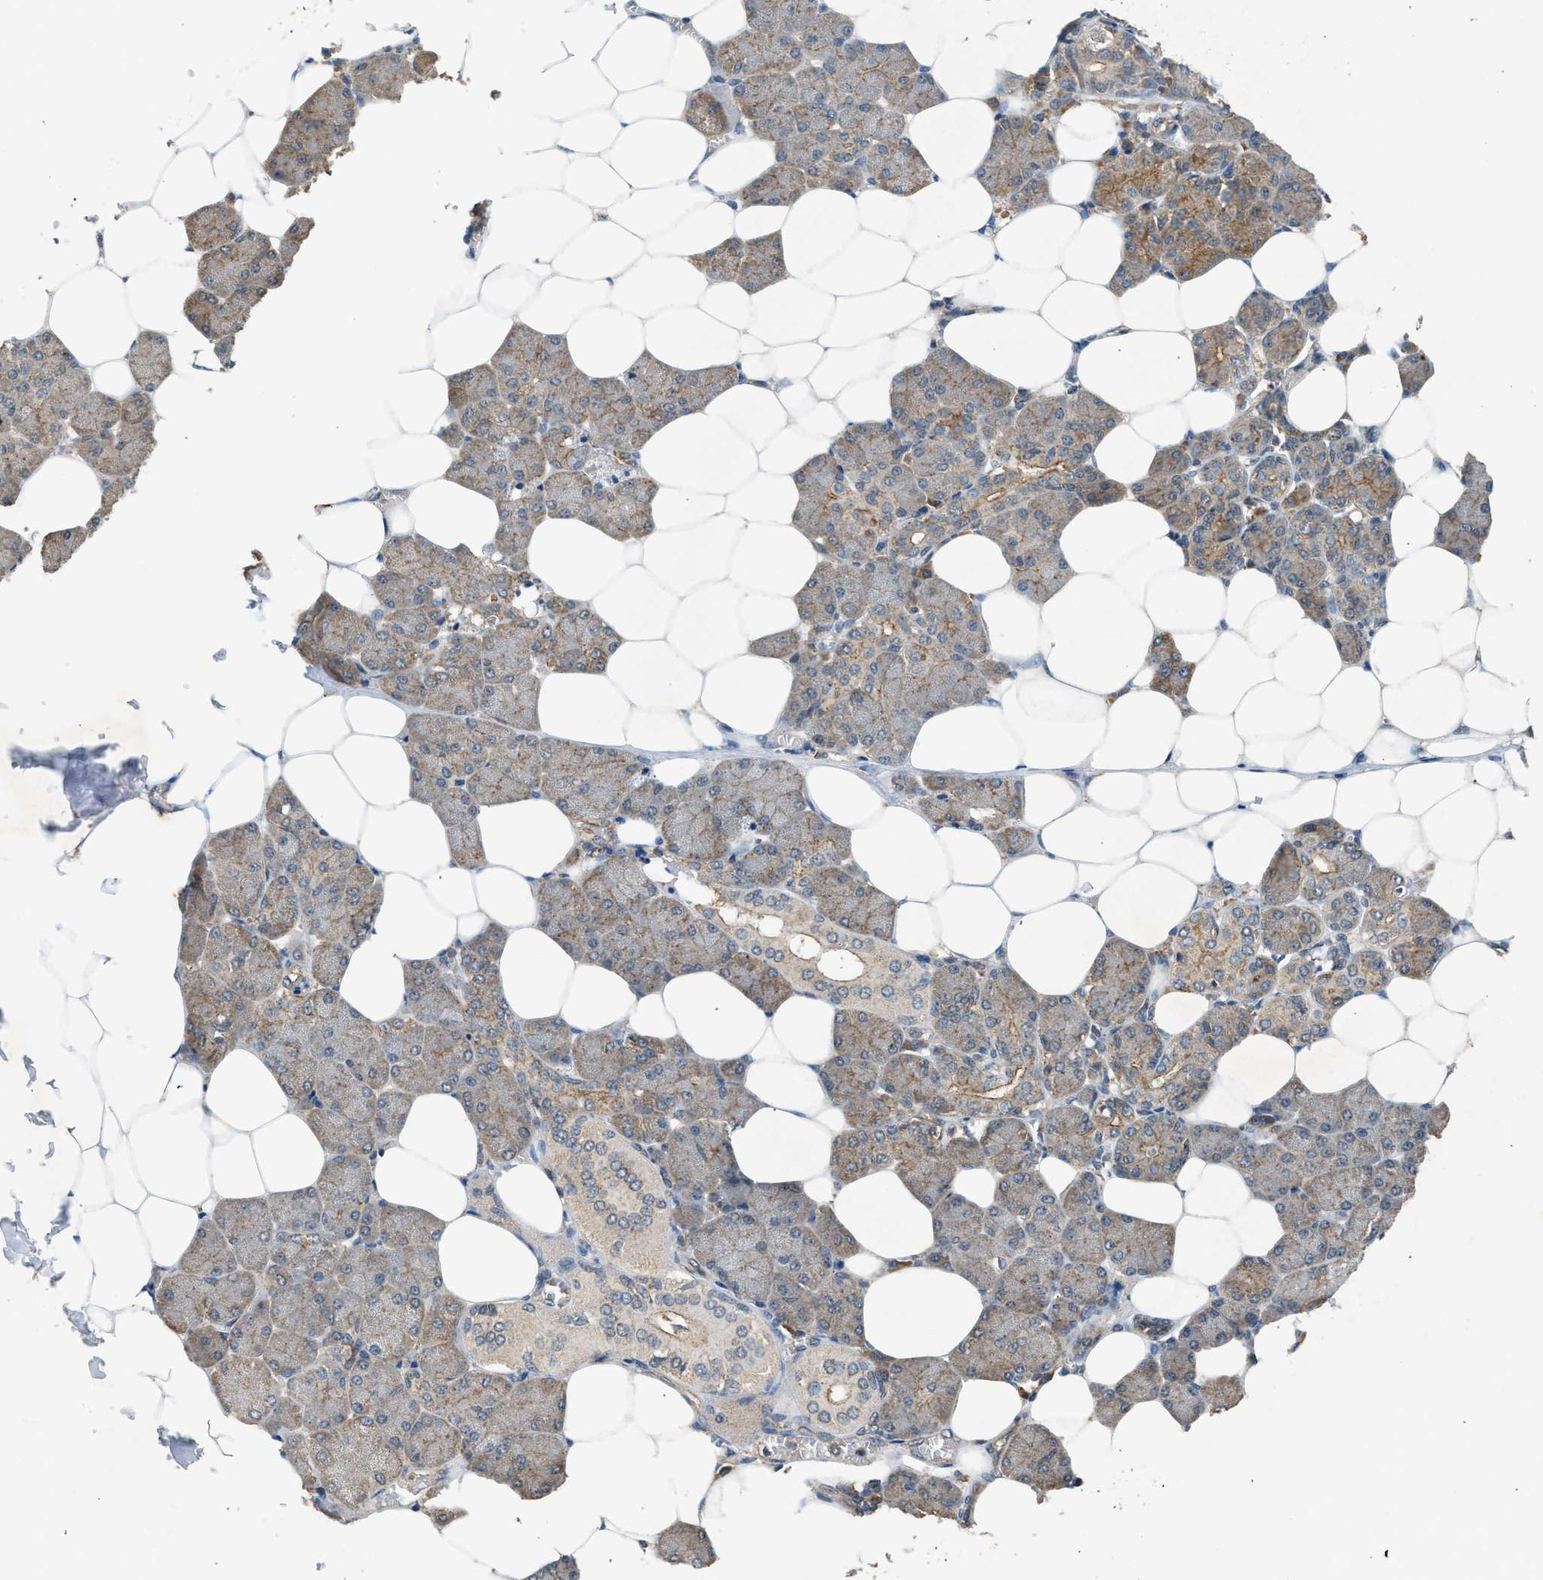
{"staining": {"intensity": "moderate", "quantity": ">75%", "location": "cytoplasmic/membranous"}, "tissue": "salivary gland", "cell_type": "Glandular cells", "image_type": "normal", "snomed": [{"axis": "morphology", "description": "Normal tissue, NOS"}, {"axis": "morphology", "description": "Adenoma, NOS"}, {"axis": "topography", "description": "Salivary gland"}], "caption": "This micrograph reveals benign salivary gland stained with immunohistochemistry (IHC) to label a protein in brown. The cytoplasmic/membranous of glandular cells show moderate positivity for the protein. Nuclei are counter-stained blue.", "gene": "HIP1R", "patient": {"sex": "female", "age": 32}}